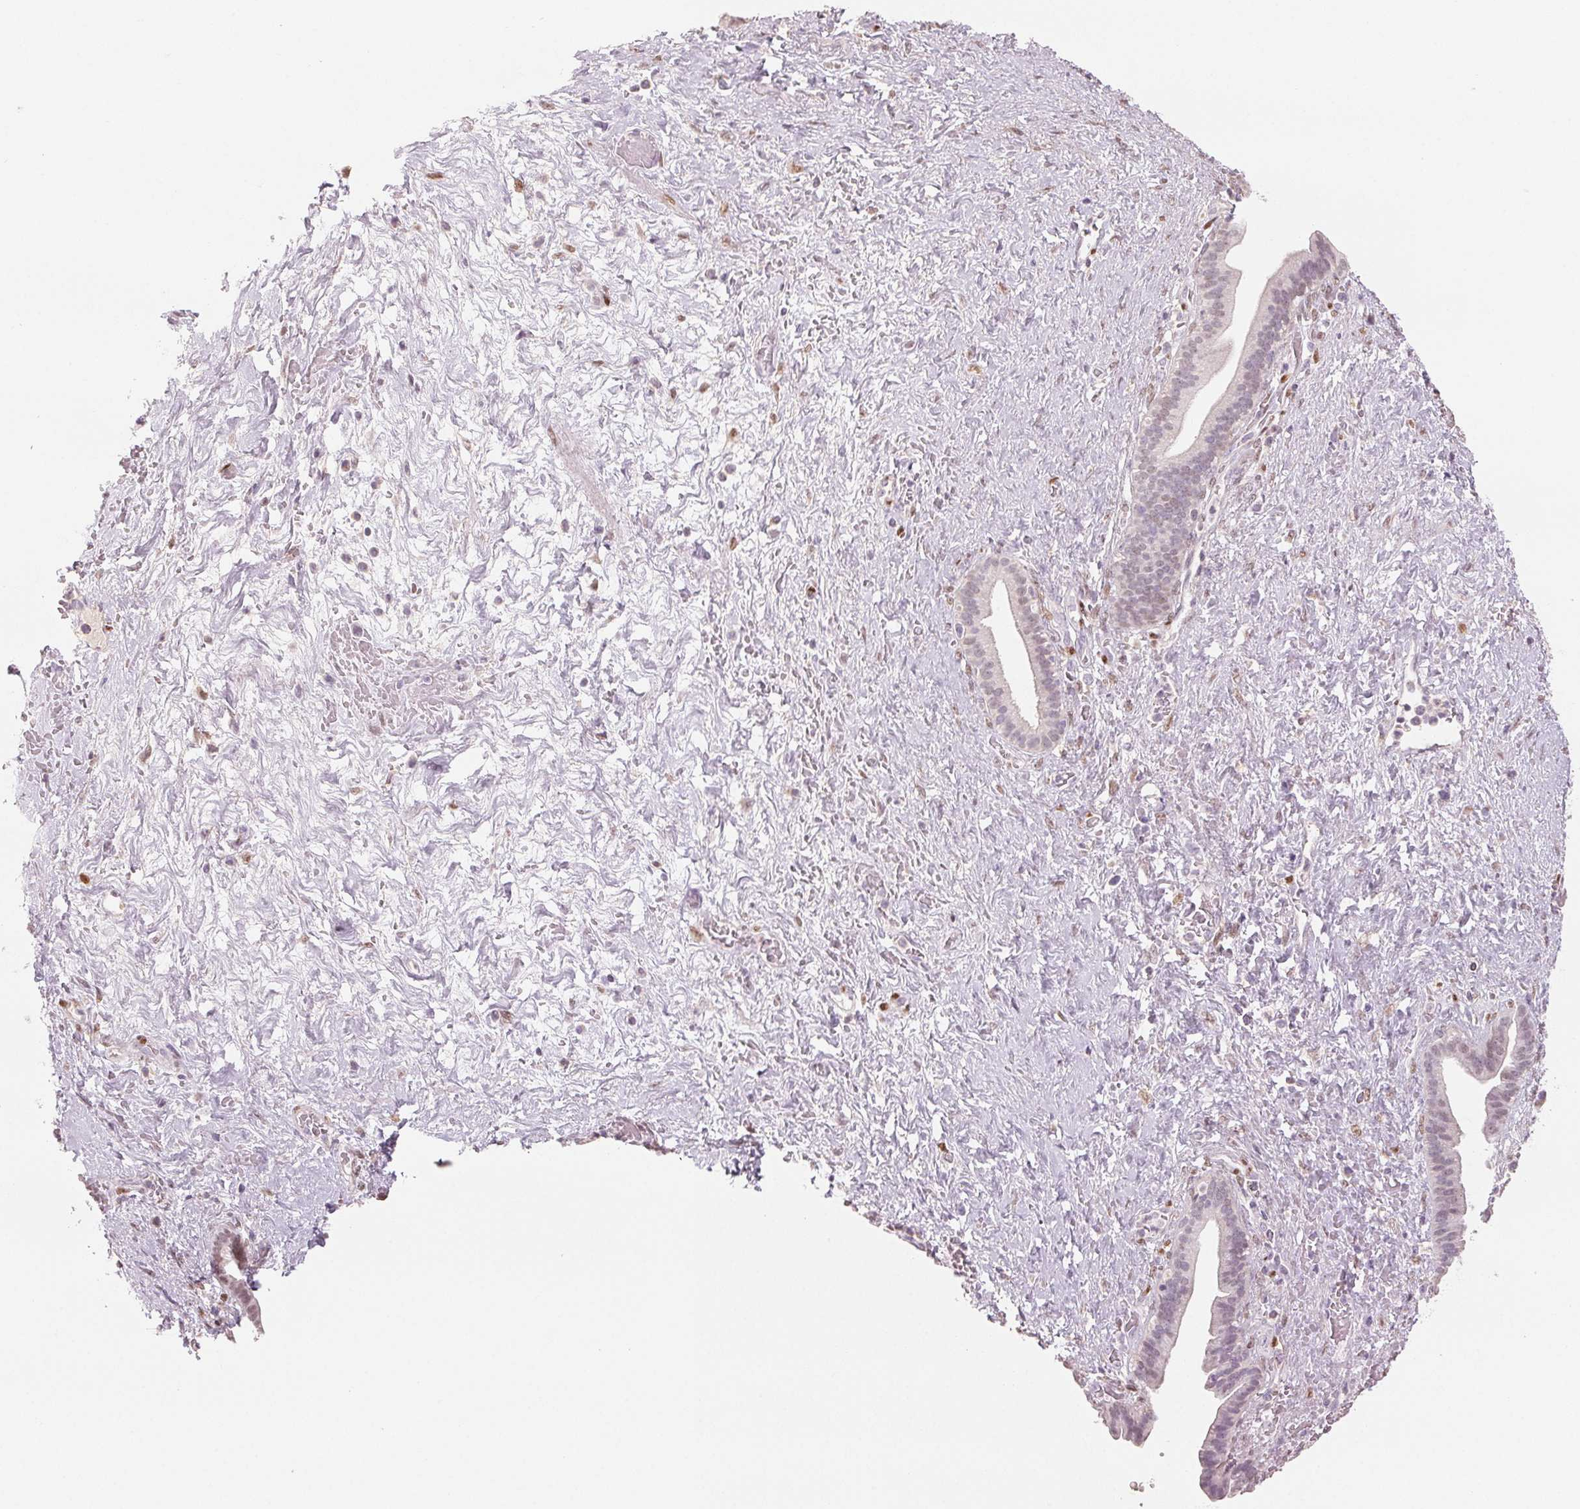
{"staining": {"intensity": "negative", "quantity": "none", "location": "none"}, "tissue": "pancreatic cancer", "cell_type": "Tumor cells", "image_type": "cancer", "snomed": [{"axis": "morphology", "description": "Adenocarcinoma, NOS"}, {"axis": "topography", "description": "Pancreas"}], "caption": "Pancreatic cancer (adenocarcinoma) stained for a protein using immunohistochemistry reveals no staining tumor cells.", "gene": "SMARCD3", "patient": {"sex": "male", "age": 44}}